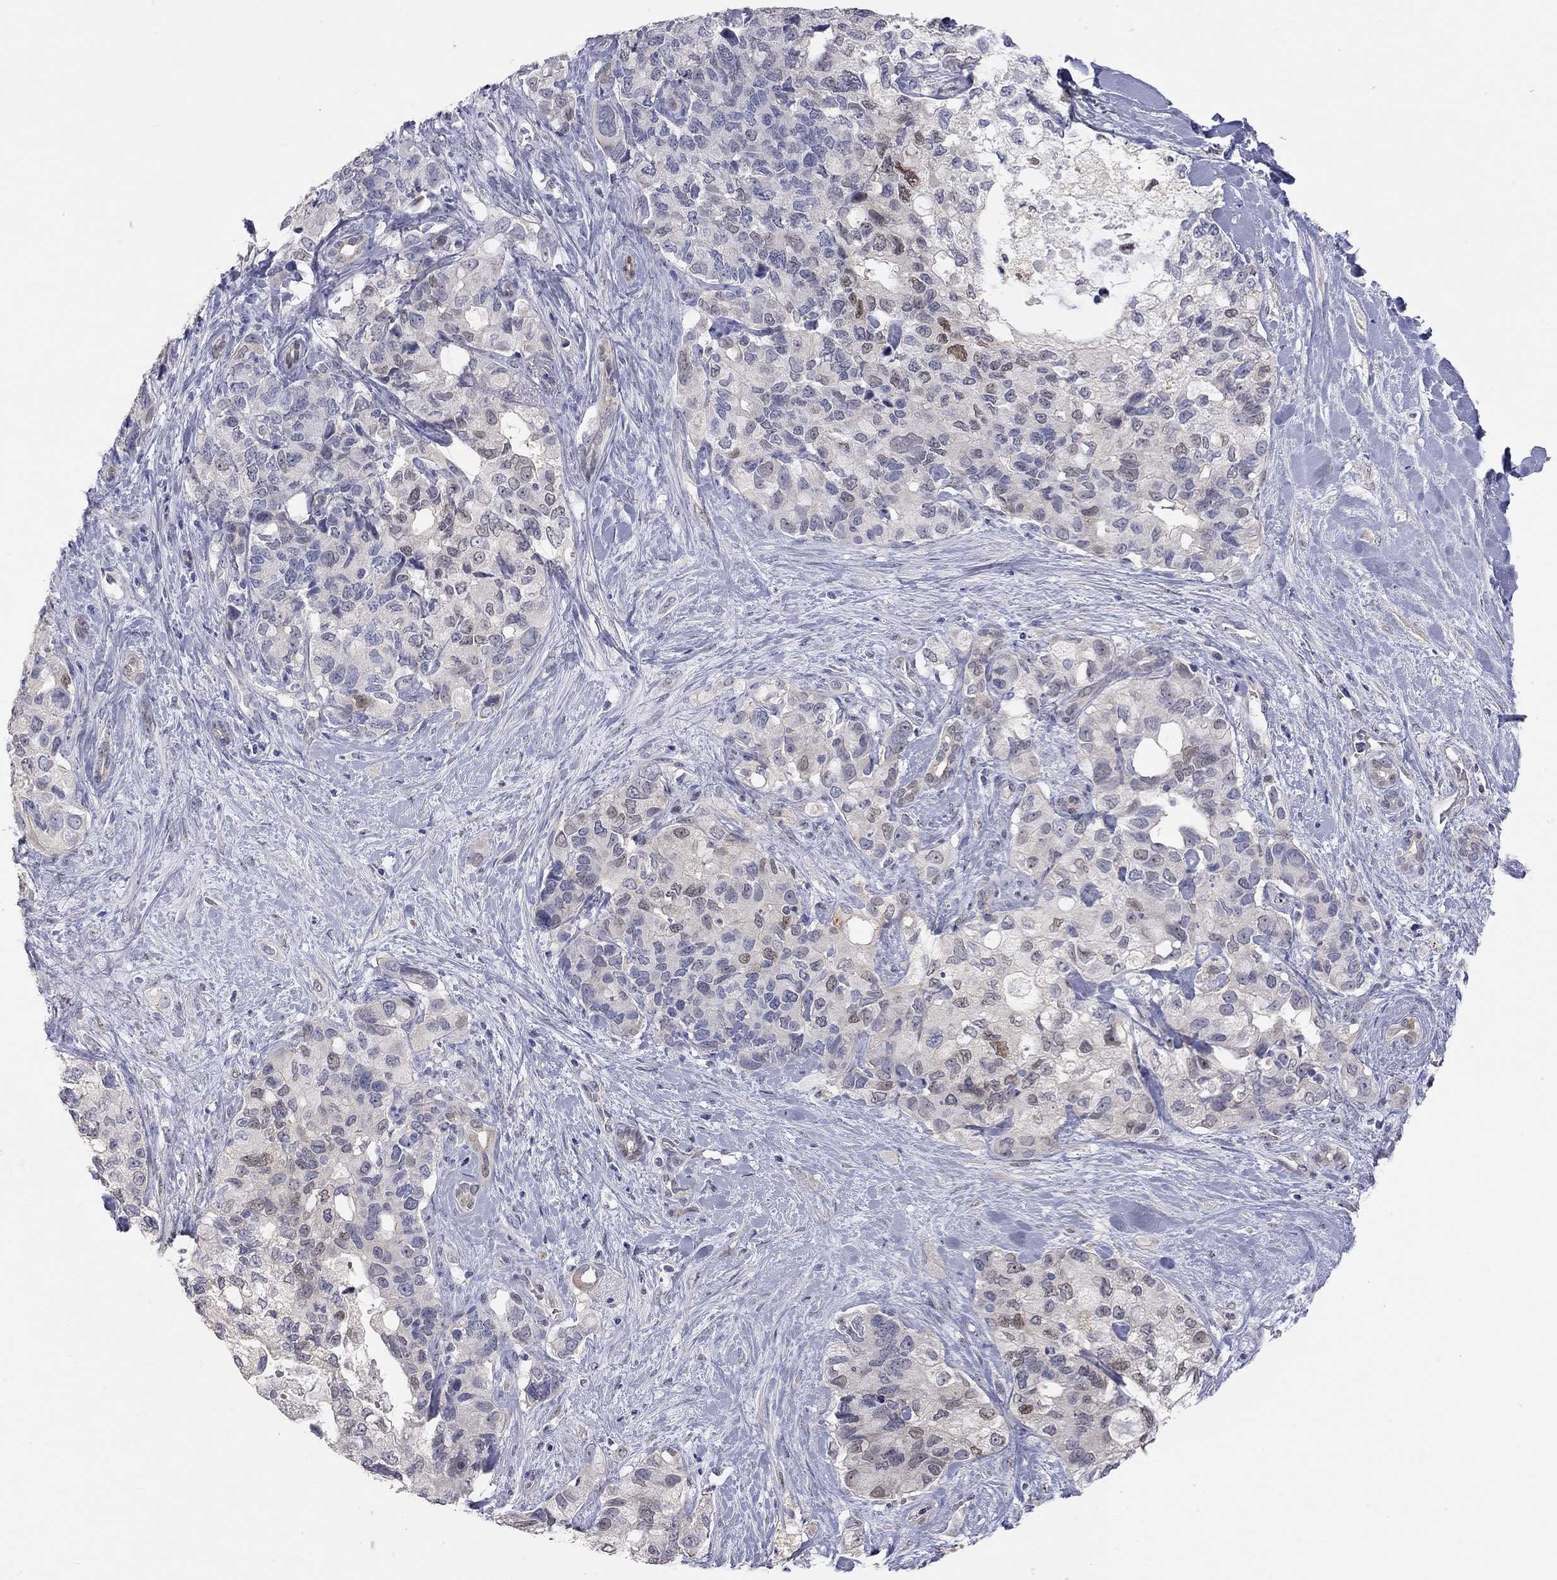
{"staining": {"intensity": "negative", "quantity": "none", "location": "none"}, "tissue": "pancreatic cancer", "cell_type": "Tumor cells", "image_type": "cancer", "snomed": [{"axis": "morphology", "description": "Adenocarcinoma, NOS"}, {"axis": "topography", "description": "Pancreas"}], "caption": "Tumor cells are negative for protein expression in human pancreatic cancer (adenocarcinoma).", "gene": "PAPSS2", "patient": {"sex": "female", "age": 56}}